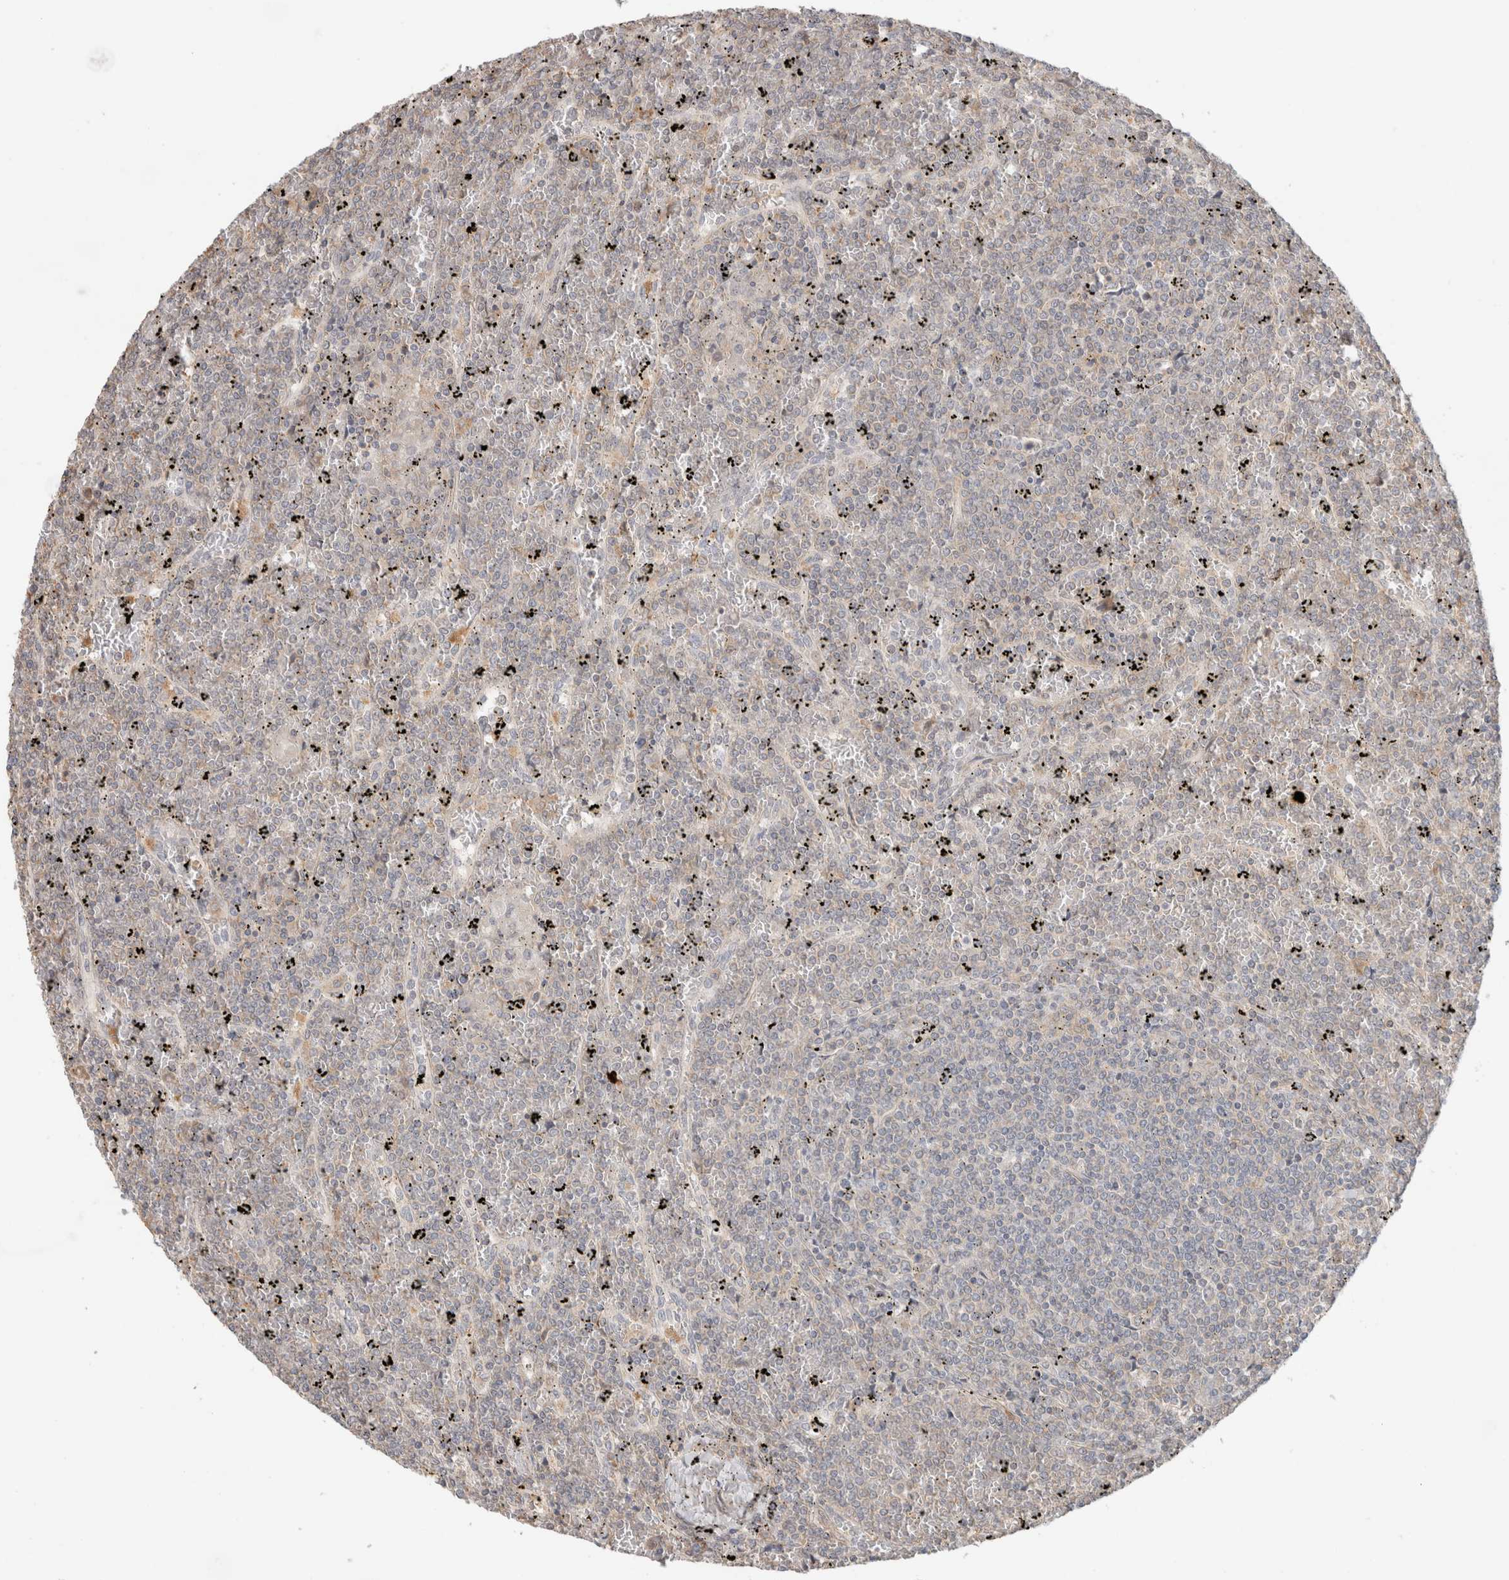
{"staining": {"intensity": "negative", "quantity": "none", "location": "none"}, "tissue": "lymphoma", "cell_type": "Tumor cells", "image_type": "cancer", "snomed": [{"axis": "morphology", "description": "Malignant lymphoma, non-Hodgkin's type, Low grade"}, {"axis": "topography", "description": "Spleen"}], "caption": "The IHC photomicrograph has no significant staining in tumor cells of malignant lymphoma, non-Hodgkin's type (low-grade) tissue. (Brightfield microscopy of DAB (3,3'-diaminobenzidine) IHC at high magnification).", "gene": "HSPG2", "patient": {"sex": "female", "age": 19}}